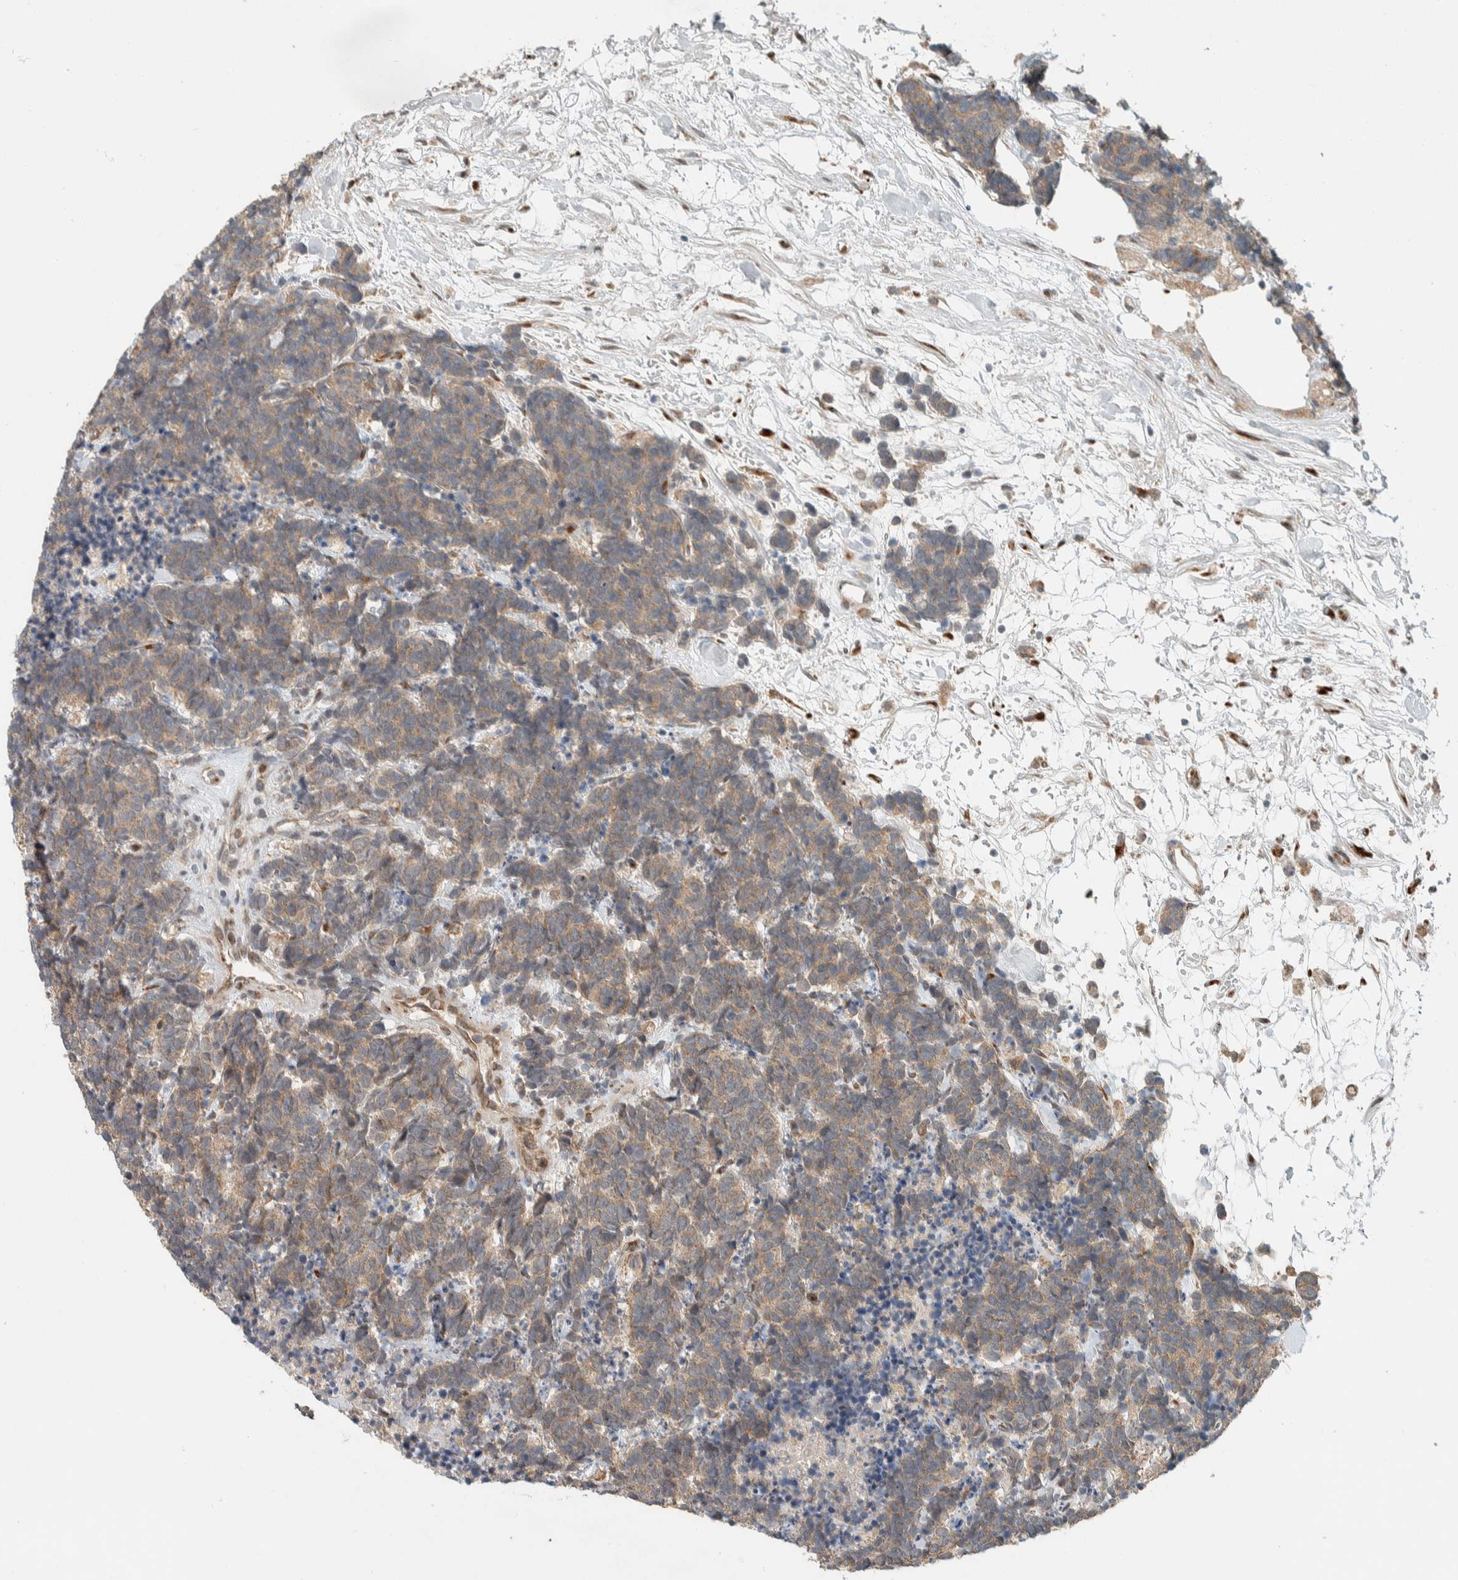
{"staining": {"intensity": "weak", "quantity": ">75%", "location": "cytoplasmic/membranous"}, "tissue": "carcinoid", "cell_type": "Tumor cells", "image_type": "cancer", "snomed": [{"axis": "morphology", "description": "Carcinoma, NOS"}, {"axis": "morphology", "description": "Carcinoid, malignant, NOS"}, {"axis": "topography", "description": "Urinary bladder"}], "caption": "A high-resolution image shows immunohistochemistry staining of carcinoid, which exhibits weak cytoplasmic/membranous staining in approximately >75% of tumor cells.", "gene": "CTBP2", "patient": {"sex": "male", "age": 57}}